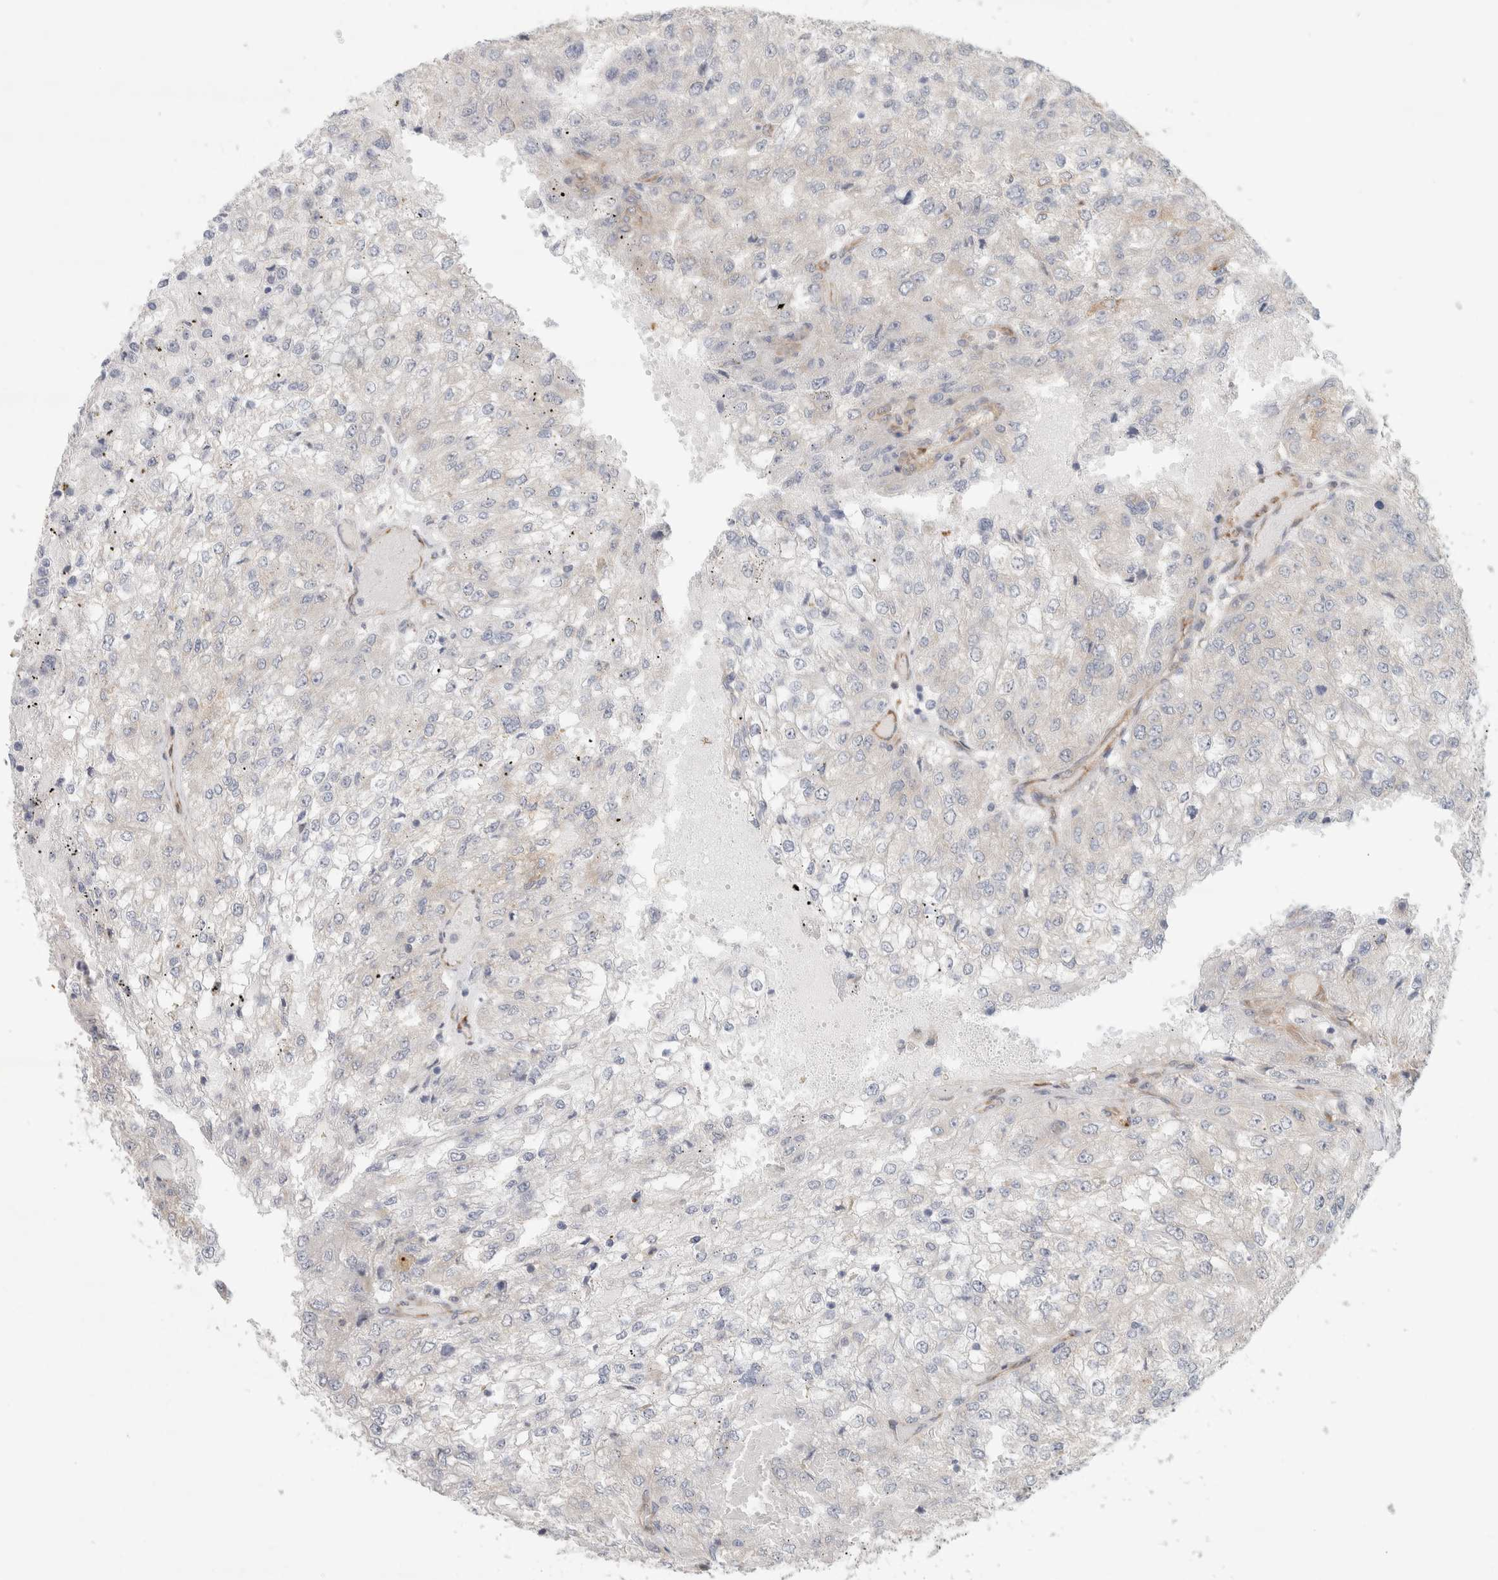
{"staining": {"intensity": "negative", "quantity": "none", "location": "none"}, "tissue": "renal cancer", "cell_type": "Tumor cells", "image_type": "cancer", "snomed": [{"axis": "morphology", "description": "Adenocarcinoma, NOS"}, {"axis": "topography", "description": "Kidney"}], "caption": "Renal cancer was stained to show a protein in brown. There is no significant staining in tumor cells. The staining is performed using DAB (3,3'-diaminobenzidine) brown chromogen with nuclei counter-stained in using hematoxylin.", "gene": "EIF4G3", "patient": {"sex": "female", "age": 54}}